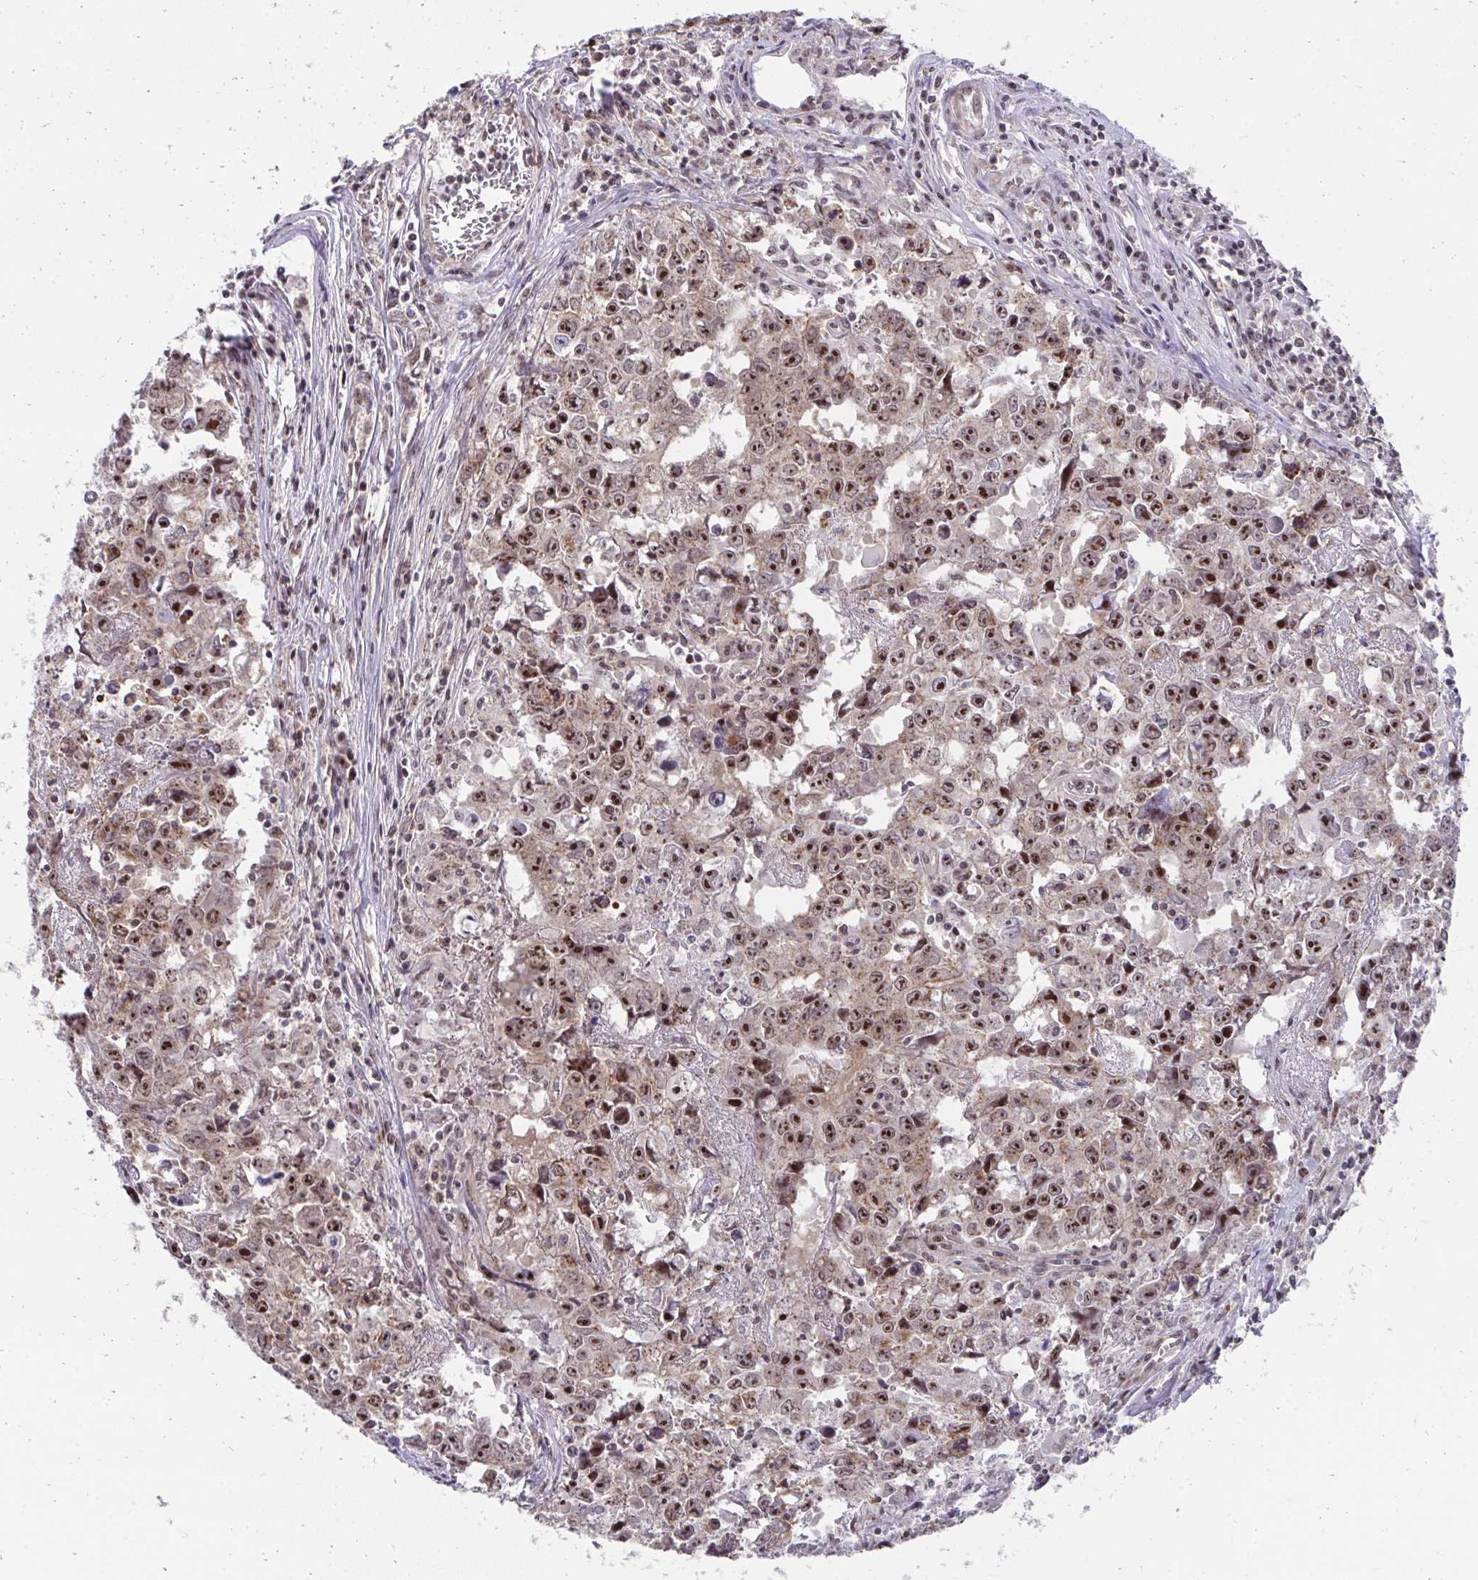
{"staining": {"intensity": "strong", "quantity": ">75%", "location": "nuclear"}, "tissue": "testis cancer", "cell_type": "Tumor cells", "image_type": "cancer", "snomed": [{"axis": "morphology", "description": "Carcinoma, Embryonal, NOS"}, {"axis": "topography", "description": "Testis"}], "caption": "Human embryonal carcinoma (testis) stained for a protein (brown) reveals strong nuclear positive staining in about >75% of tumor cells.", "gene": "HIRA", "patient": {"sex": "male", "age": 22}}